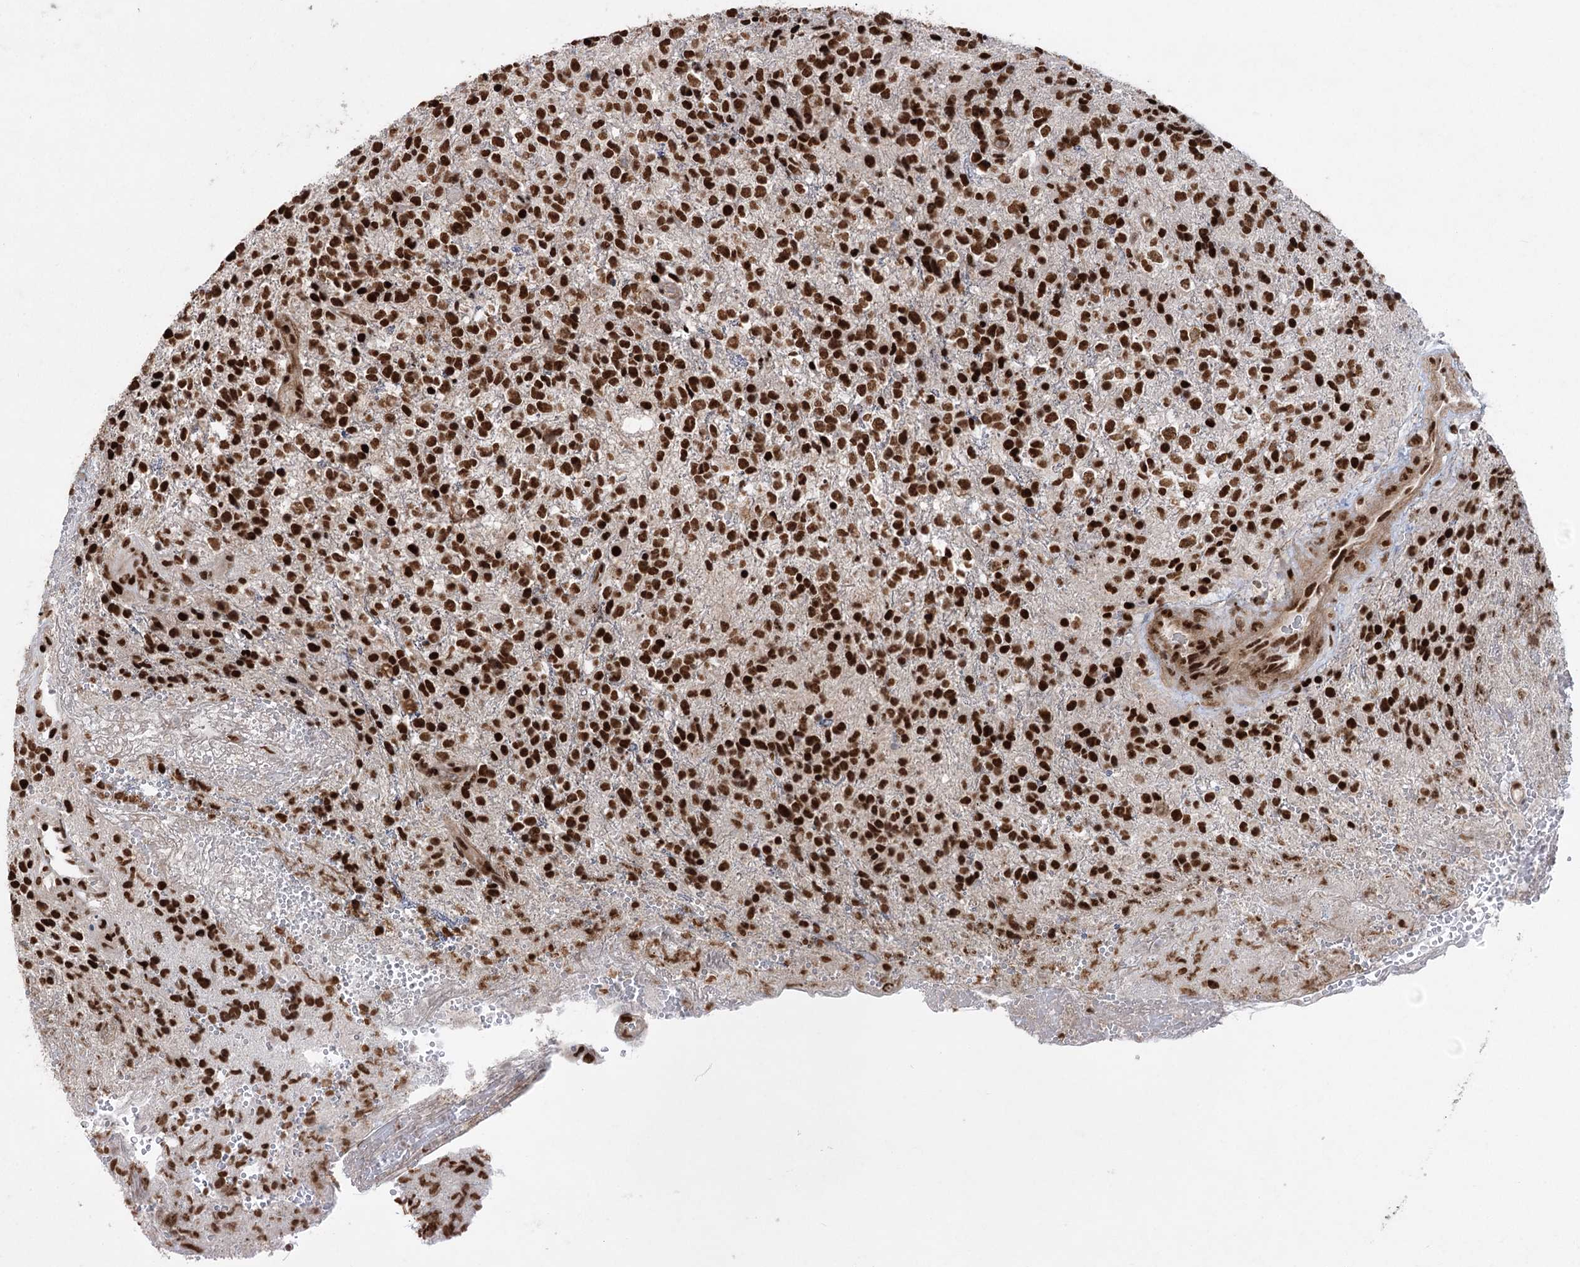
{"staining": {"intensity": "strong", "quantity": ">75%", "location": "nuclear"}, "tissue": "glioma", "cell_type": "Tumor cells", "image_type": "cancer", "snomed": [{"axis": "morphology", "description": "Glioma, malignant, High grade"}, {"axis": "topography", "description": "Brain"}], "caption": "About >75% of tumor cells in high-grade glioma (malignant) display strong nuclear protein expression as visualized by brown immunohistochemical staining.", "gene": "ZCCHC8", "patient": {"sex": "male", "age": 56}}